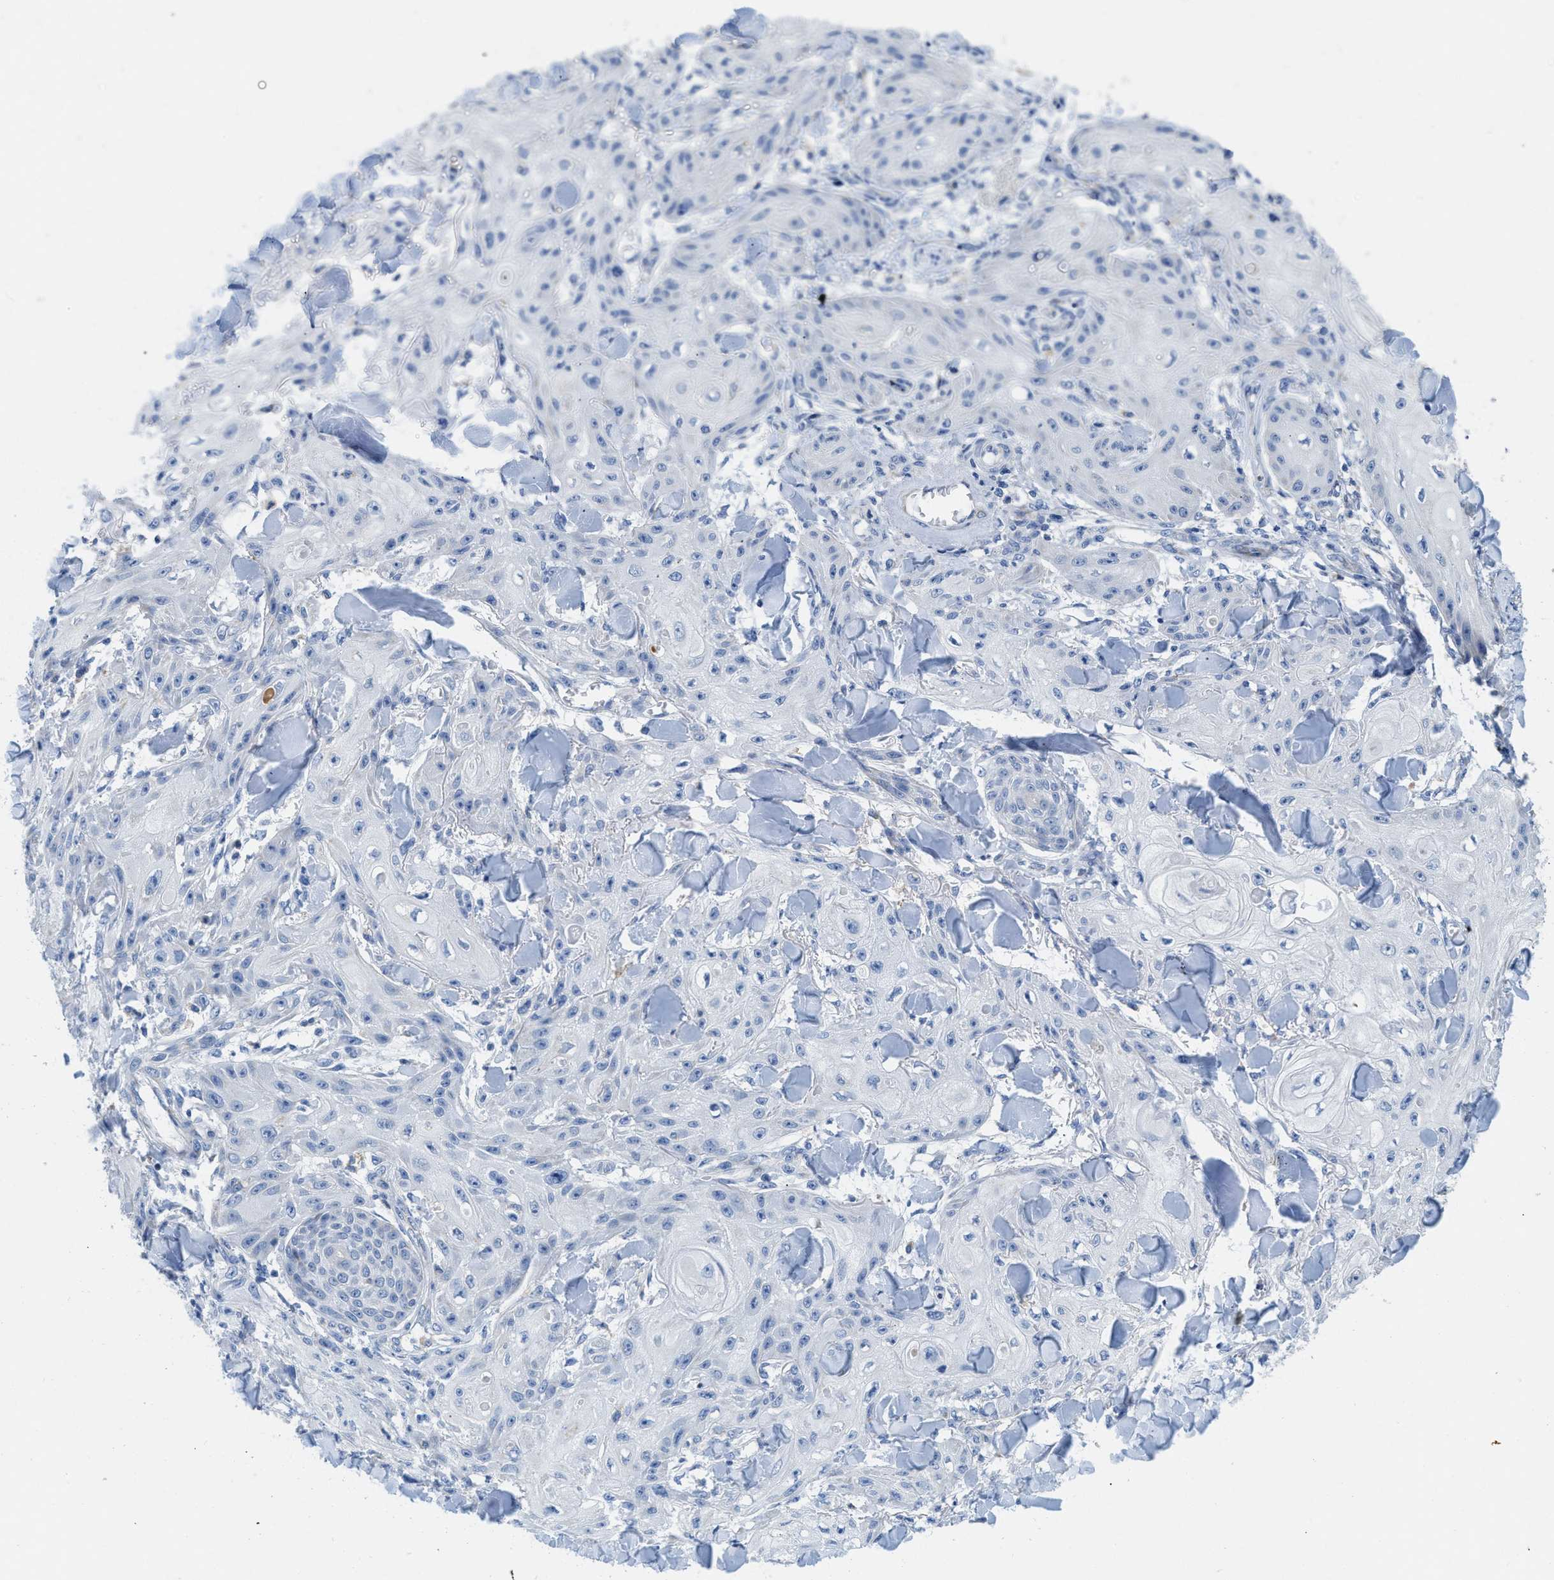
{"staining": {"intensity": "negative", "quantity": "none", "location": "none"}, "tissue": "skin cancer", "cell_type": "Tumor cells", "image_type": "cancer", "snomed": [{"axis": "morphology", "description": "Squamous cell carcinoma, NOS"}, {"axis": "topography", "description": "Skin"}], "caption": "DAB immunohistochemical staining of human skin cancer (squamous cell carcinoma) displays no significant staining in tumor cells.", "gene": "SLC25A13", "patient": {"sex": "male", "age": 74}}